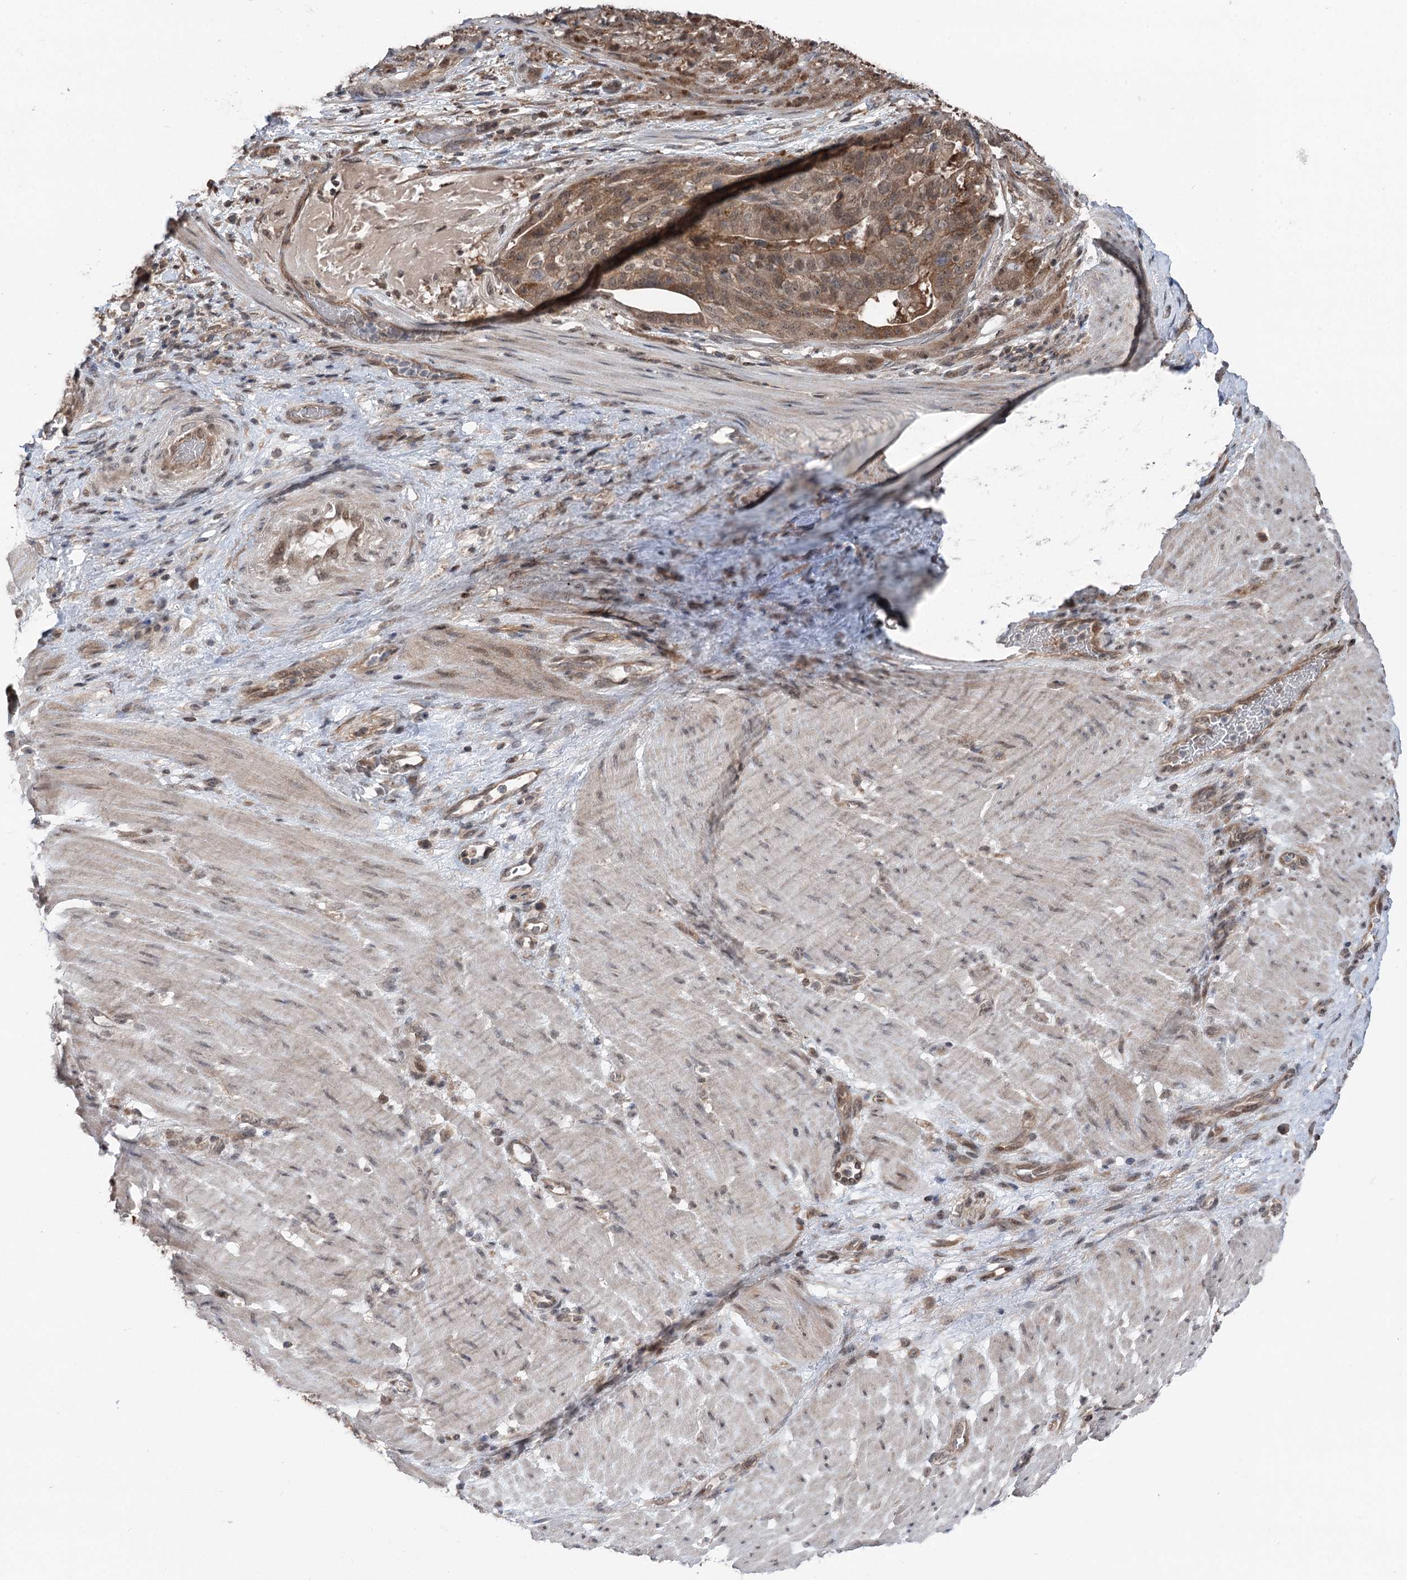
{"staining": {"intensity": "moderate", "quantity": ">75%", "location": "cytoplasmic/membranous,nuclear"}, "tissue": "stomach cancer", "cell_type": "Tumor cells", "image_type": "cancer", "snomed": [{"axis": "morphology", "description": "Adenocarcinoma, NOS"}, {"axis": "topography", "description": "Stomach"}], "caption": "Stomach adenocarcinoma tissue shows moderate cytoplasmic/membranous and nuclear positivity in approximately >75% of tumor cells, visualized by immunohistochemistry. (brown staining indicates protein expression, while blue staining denotes nuclei).", "gene": "CCSER2", "patient": {"sex": "male", "age": 48}}